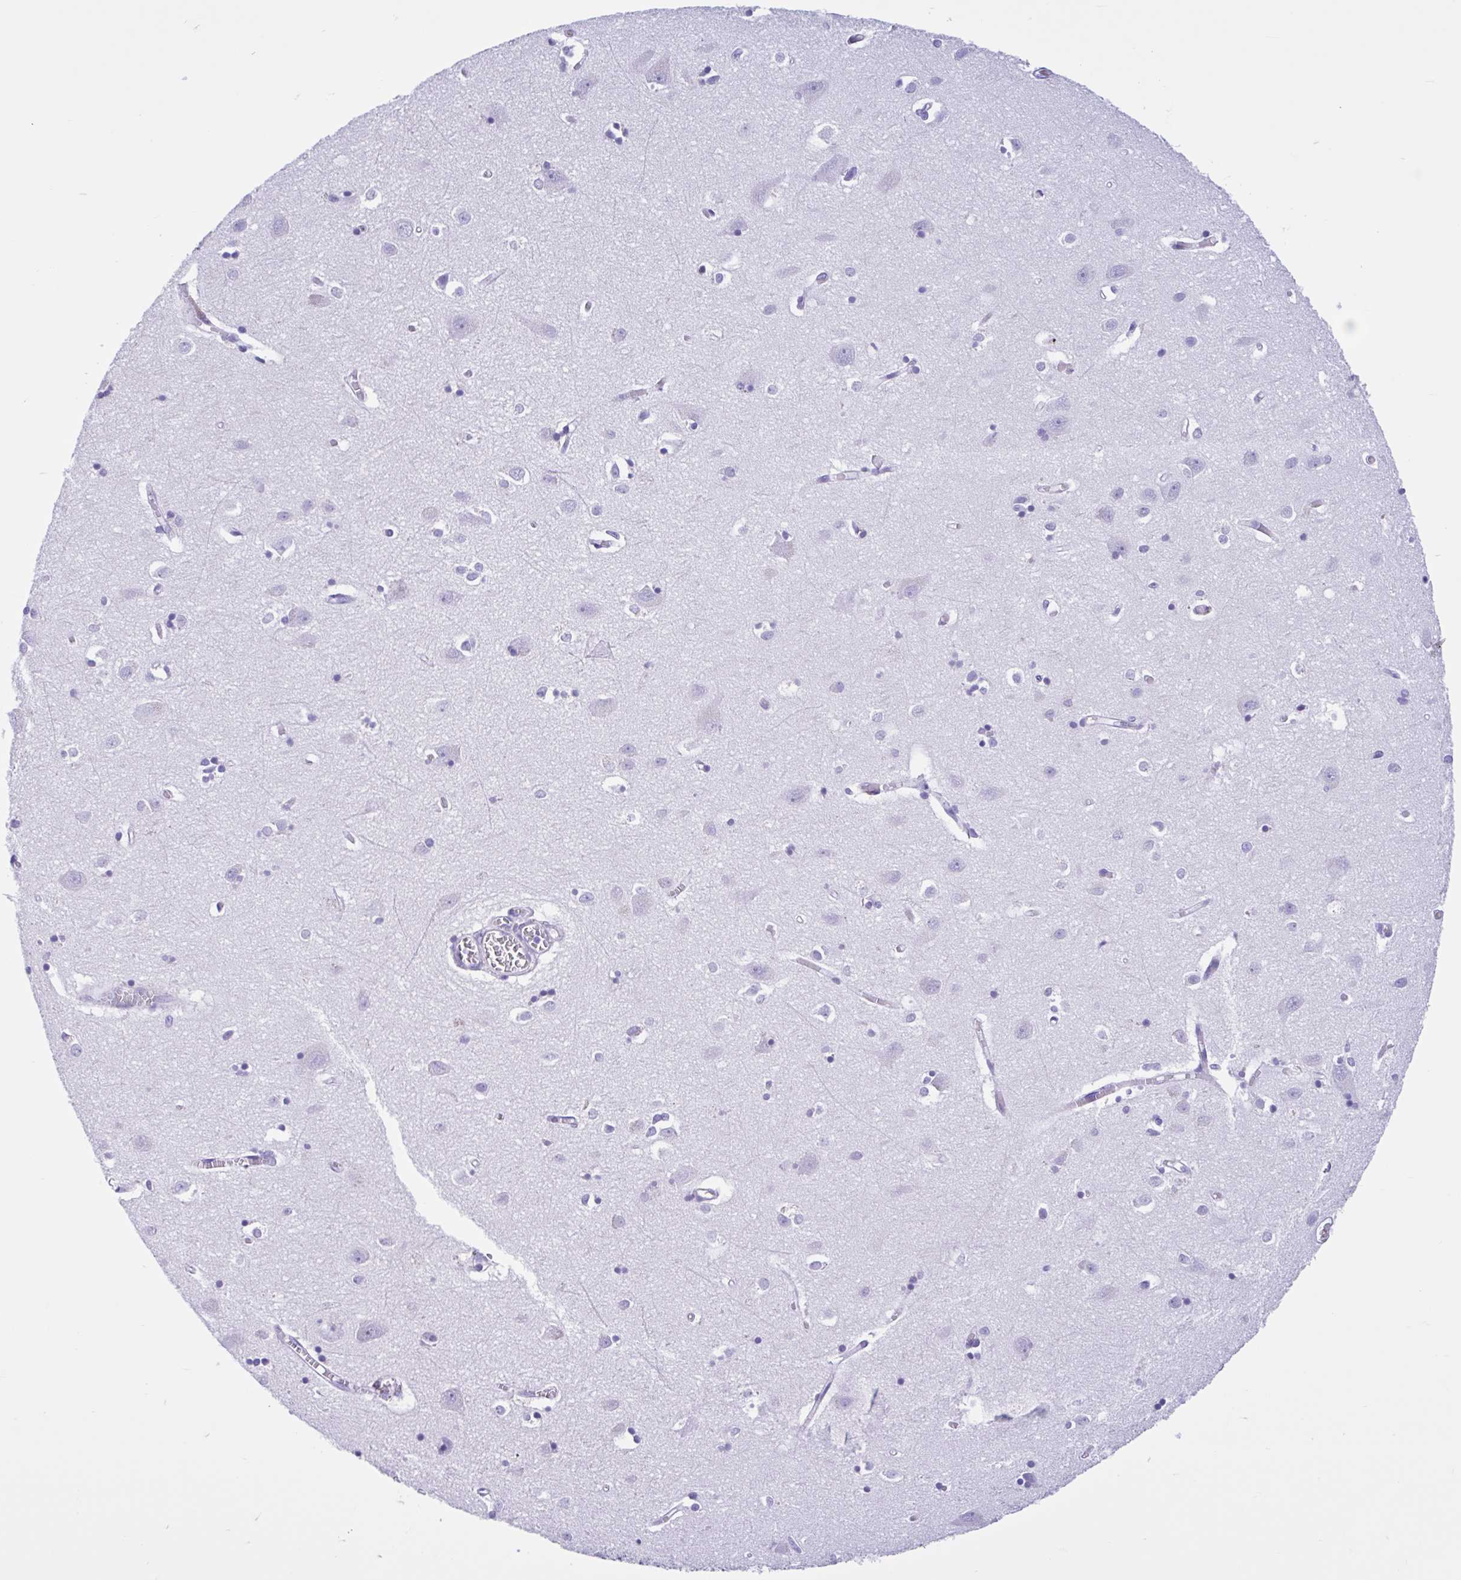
{"staining": {"intensity": "negative", "quantity": "none", "location": "none"}, "tissue": "cerebral cortex", "cell_type": "Endothelial cells", "image_type": "normal", "snomed": [{"axis": "morphology", "description": "Normal tissue, NOS"}, {"axis": "topography", "description": "Cerebral cortex"}], "caption": "This is a photomicrograph of IHC staining of benign cerebral cortex, which shows no staining in endothelial cells. (DAB IHC, high magnification).", "gene": "IAPP", "patient": {"sex": "male", "age": 70}}